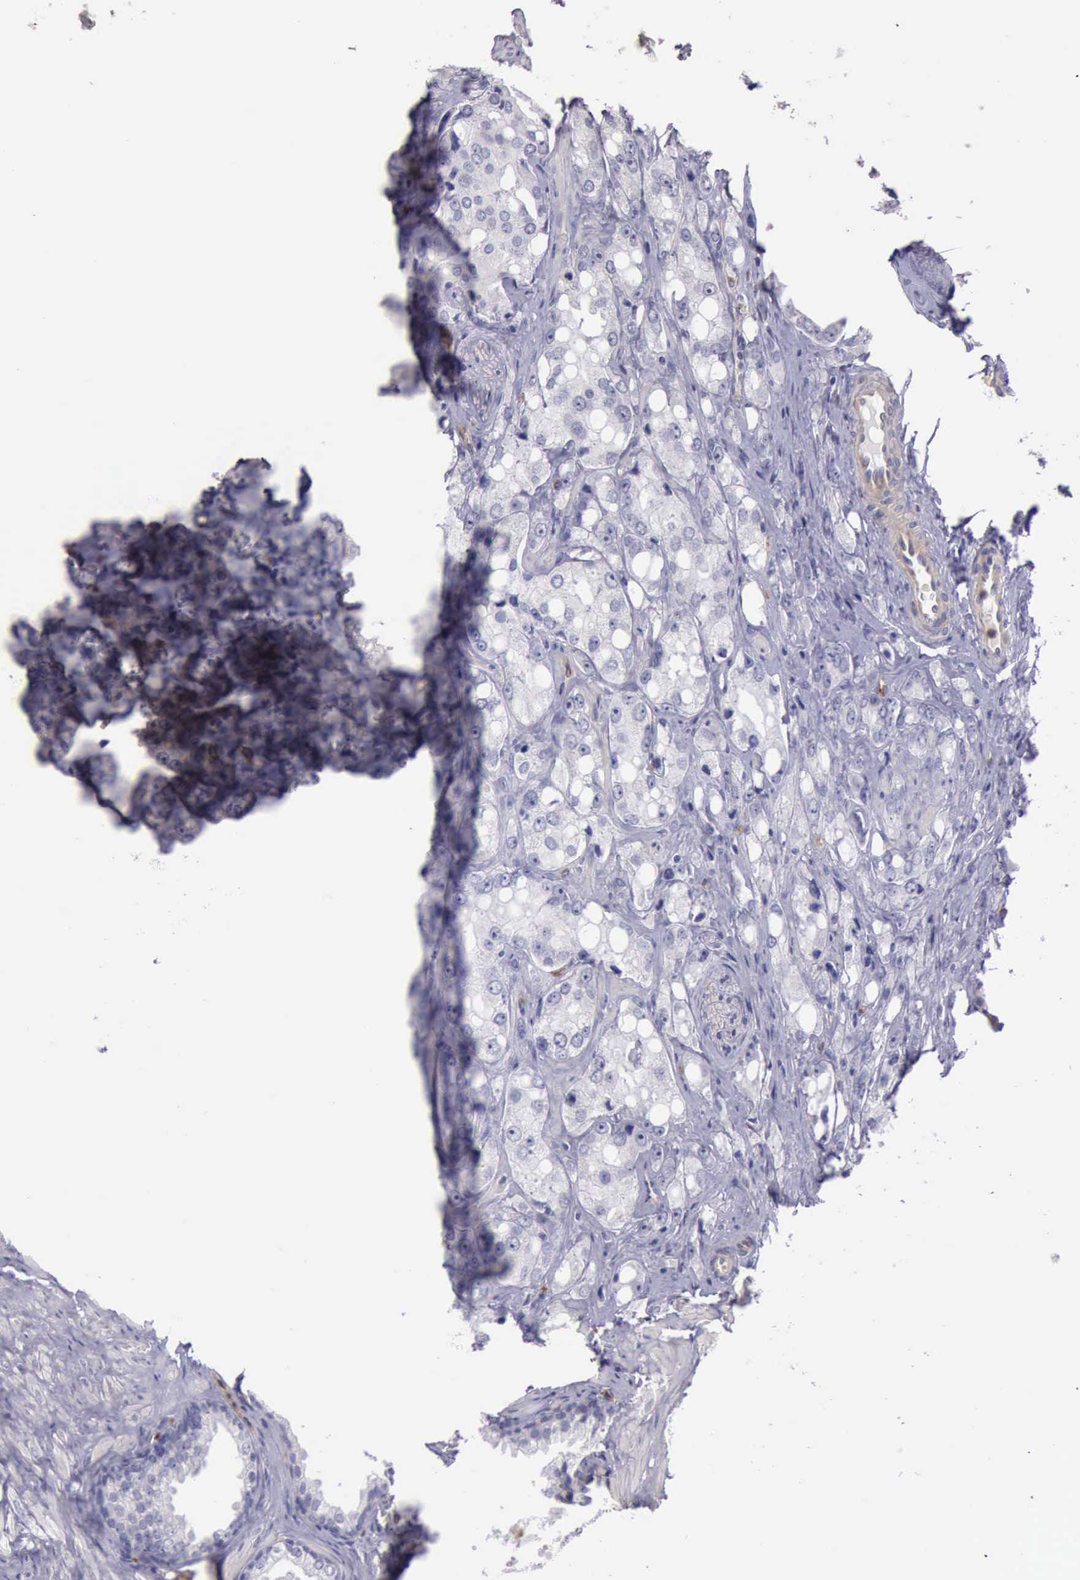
{"staining": {"intensity": "negative", "quantity": "none", "location": "none"}, "tissue": "prostate cancer", "cell_type": "Tumor cells", "image_type": "cancer", "snomed": [{"axis": "morphology", "description": "Adenocarcinoma, High grade"}, {"axis": "topography", "description": "Prostate"}], "caption": "This is a micrograph of immunohistochemistry staining of prostate high-grade adenocarcinoma, which shows no positivity in tumor cells. Nuclei are stained in blue.", "gene": "TCEANC", "patient": {"sex": "male", "age": 67}}